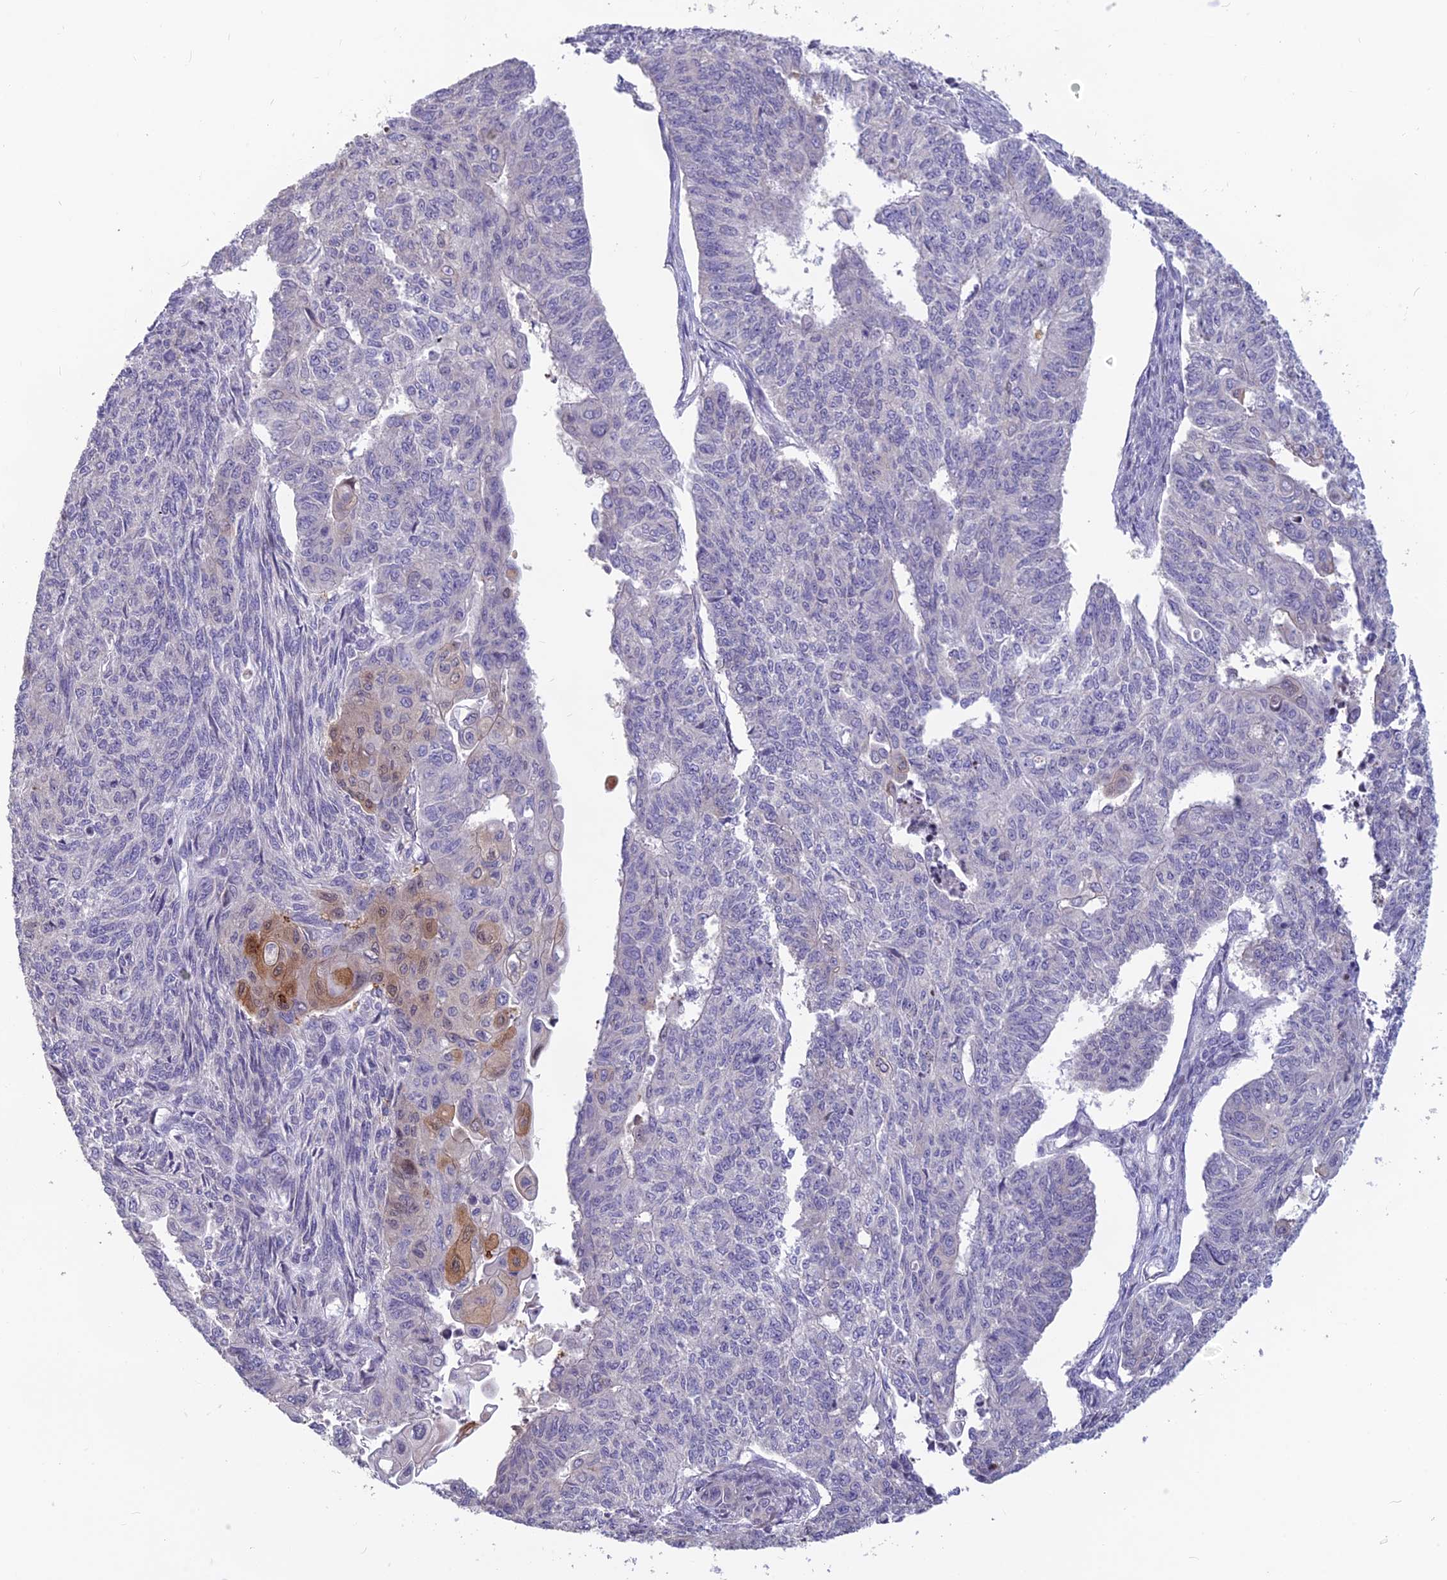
{"staining": {"intensity": "weak", "quantity": "<25%", "location": "cytoplasmic/membranous"}, "tissue": "endometrial cancer", "cell_type": "Tumor cells", "image_type": "cancer", "snomed": [{"axis": "morphology", "description": "Adenocarcinoma, NOS"}, {"axis": "topography", "description": "Endometrium"}], "caption": "Micrograph shows no protein positivity in tumor cells of adenocarcinoma (endometrial) tissue.", "gene": "TMEM134", "patient": {"sex": "female", "age": 32}}